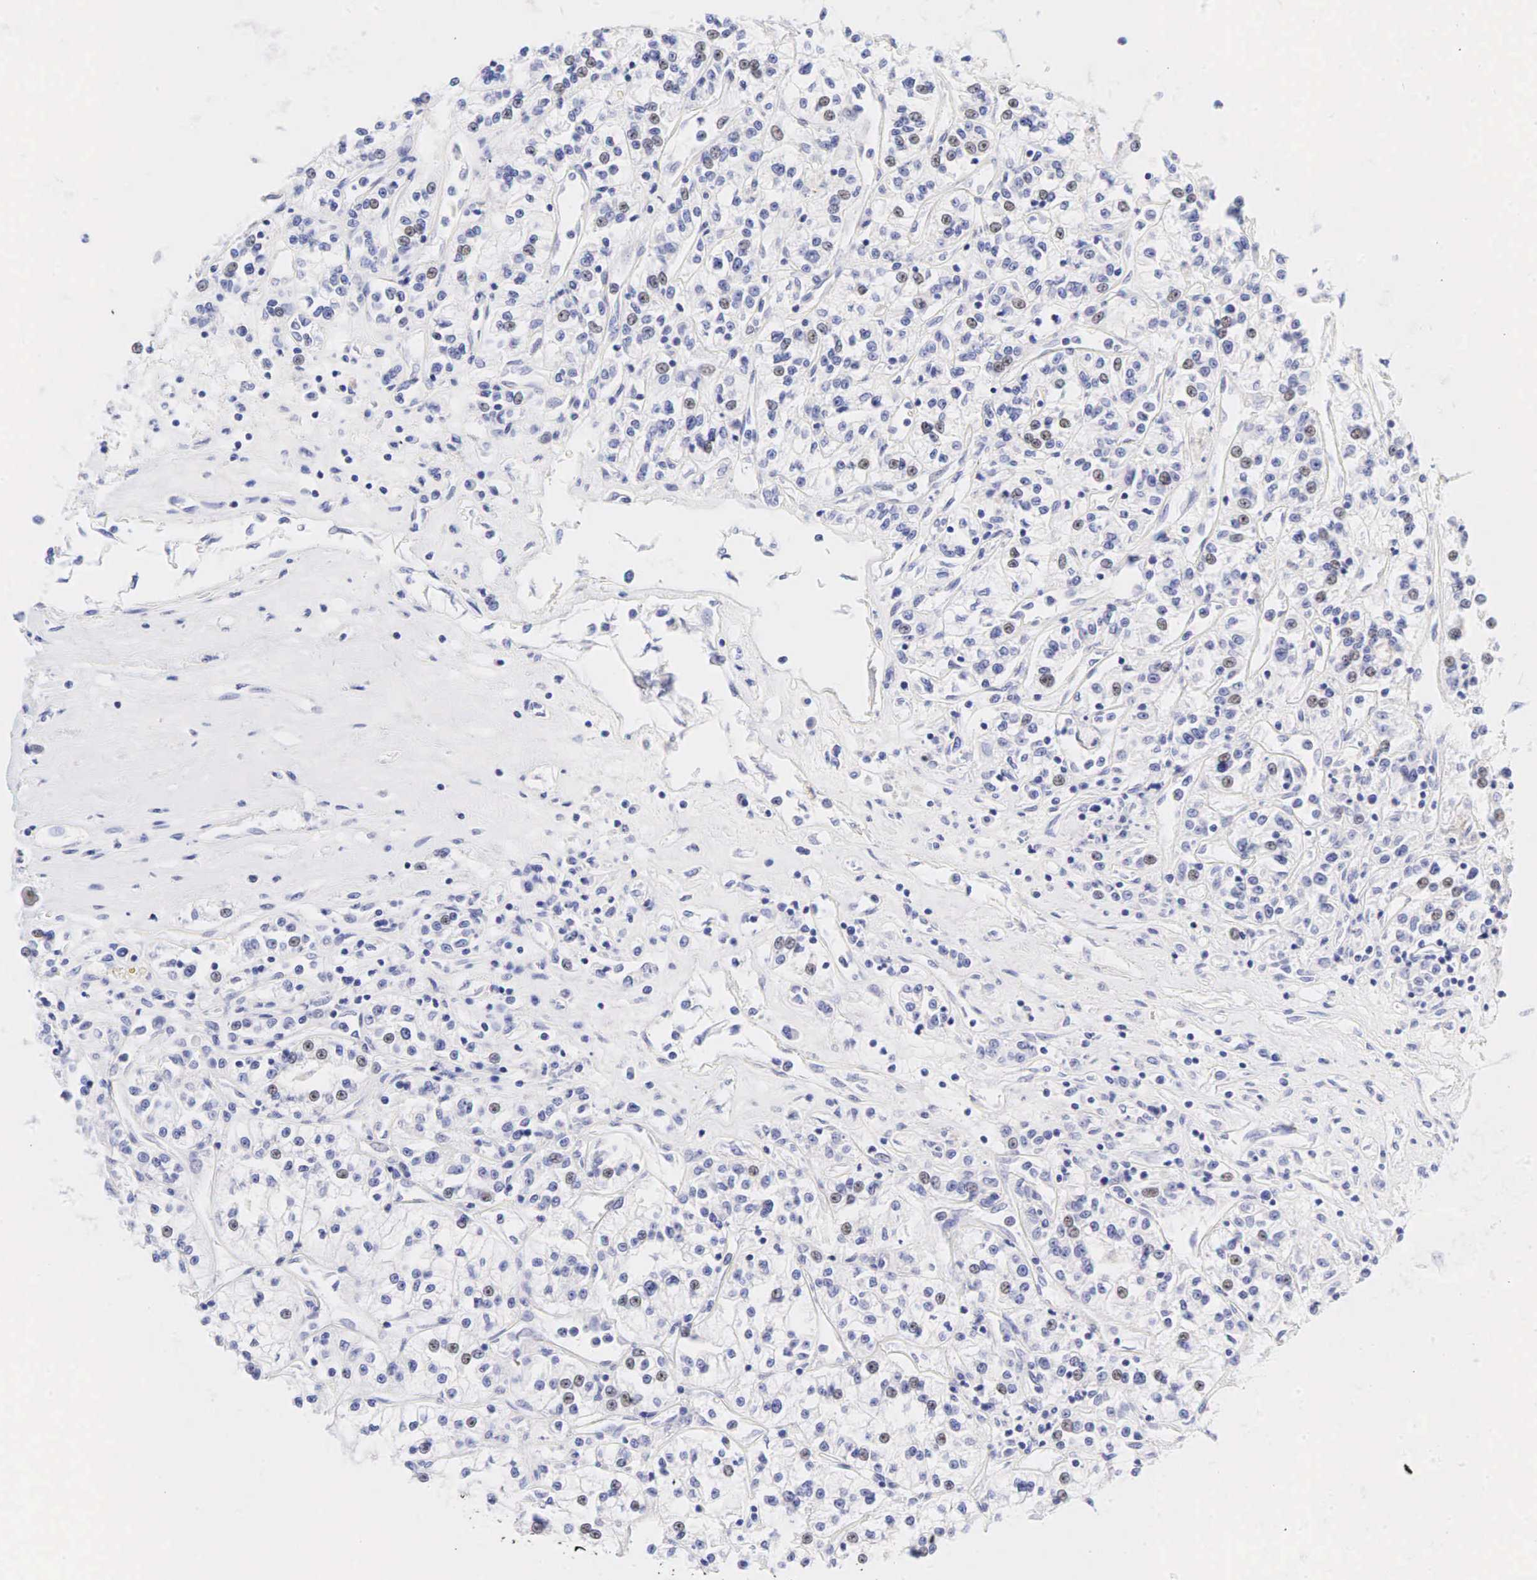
{"staining": {"intensity": "weak", "quantity": "25%-75%", "location": "nuclear"}, "tissue": "renal cancer", "cell_type": "Tumor cells", "image_type": "cancer", "snomed": [{"axis": "morphology", "description": "Adenocarcinoma, NOS"}, {"axis": "topography", "description": "Kidney"}], "caption": "IHC histopathology image of human renal cancer (adenocarcinoma) stained for a protein (brown), which shows low levels of weak nuclear staining in approximately 25%-75% of tumor cells.", "gene": "AR", "patient": {"sex": "female", "age": 76}}